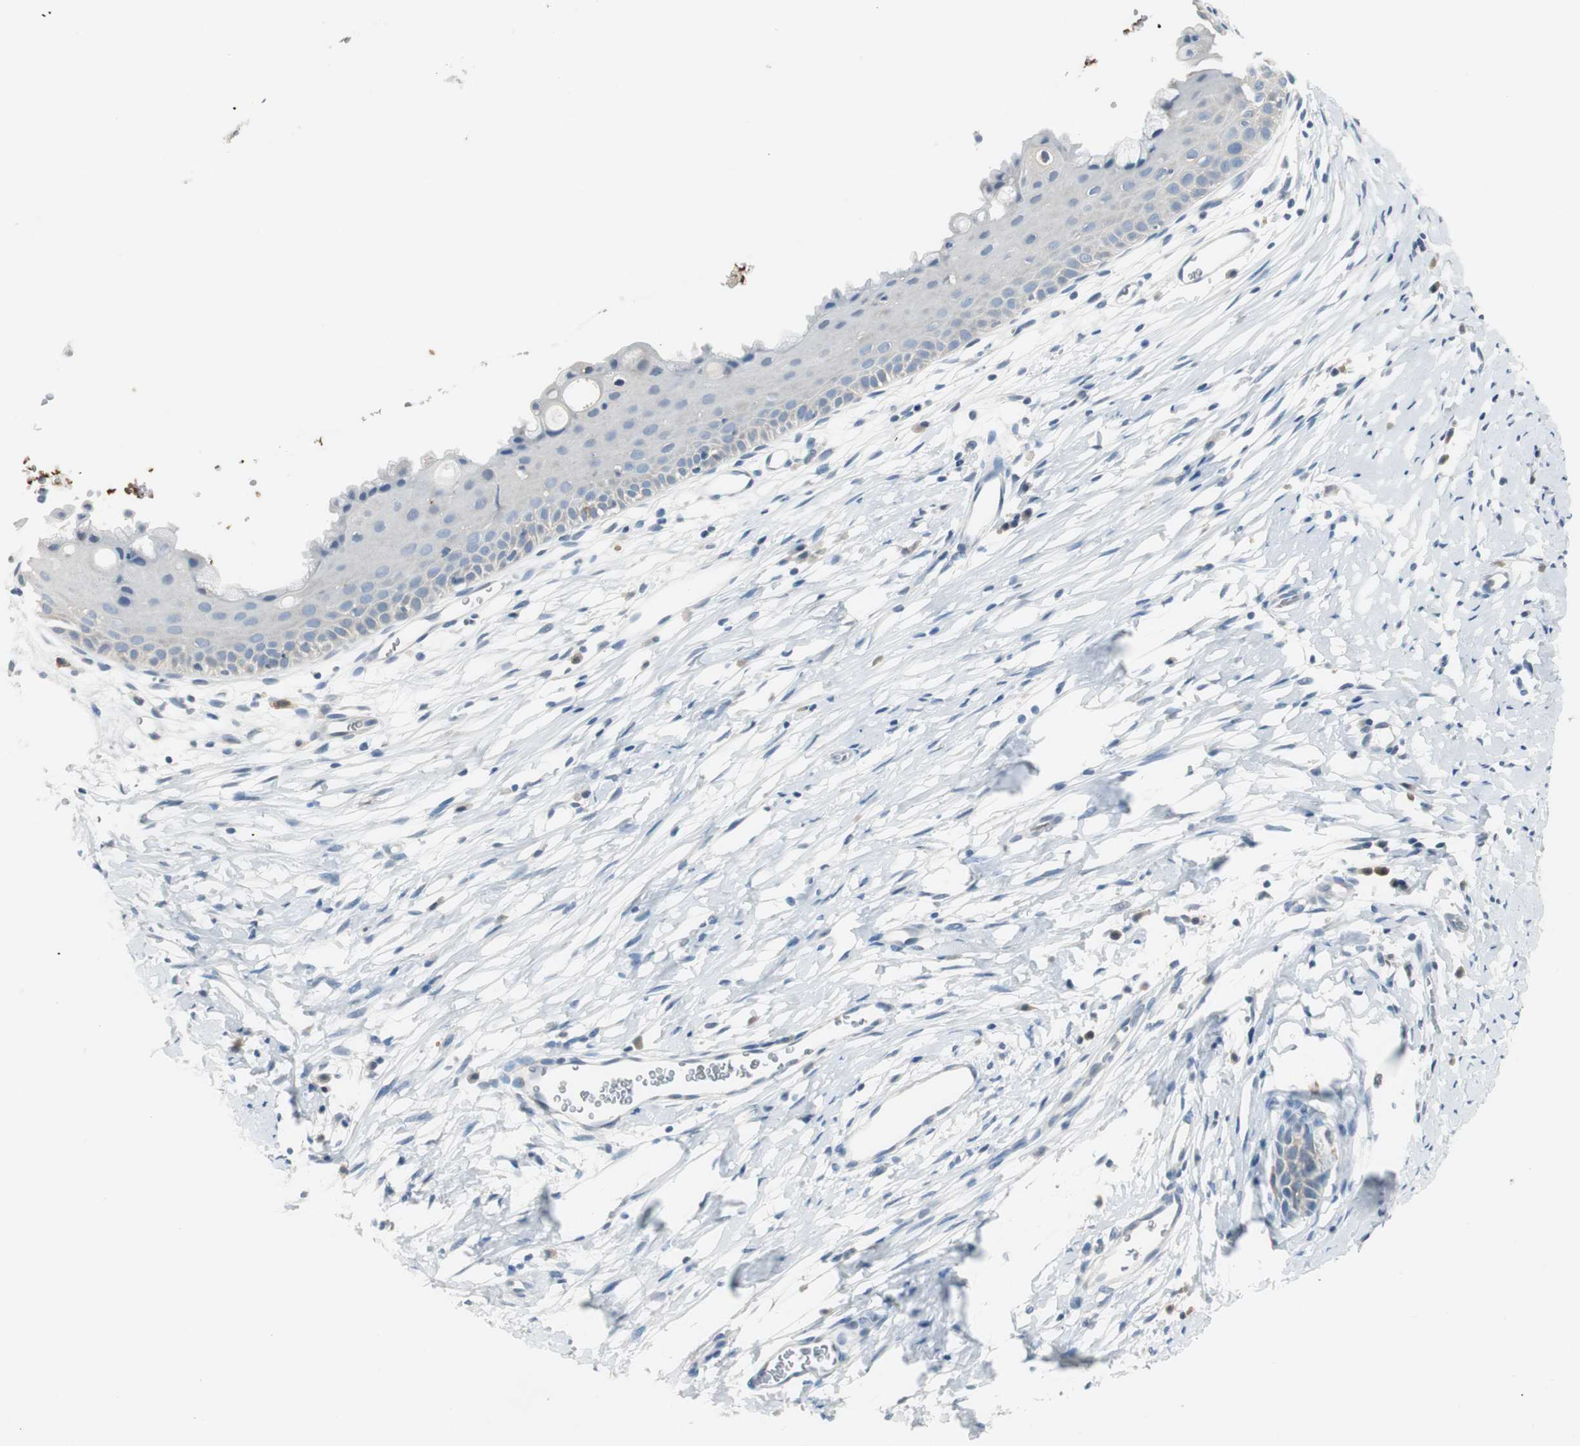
{"staining": {"intensity": "weak", "quantity": "<25%", "location": "cytoplasmic/membranous"}, "tissue": "cervix", "cell_type": "Glandular cells", "image_type": "normal", "snomed": [{"axis": "morphology", "description": "Normal tissue, NOS"}, {"axis": "topography", "description": "Cervix"}], "caption": "Immunohistochemical staining of benign cervix displays no significant staining in glandular cells. (Brightfield microscopy of DAB immunohistochemistry at high magnification).", "gene": "MSTO1", "patient": {"sex": "female", "age": 39}}